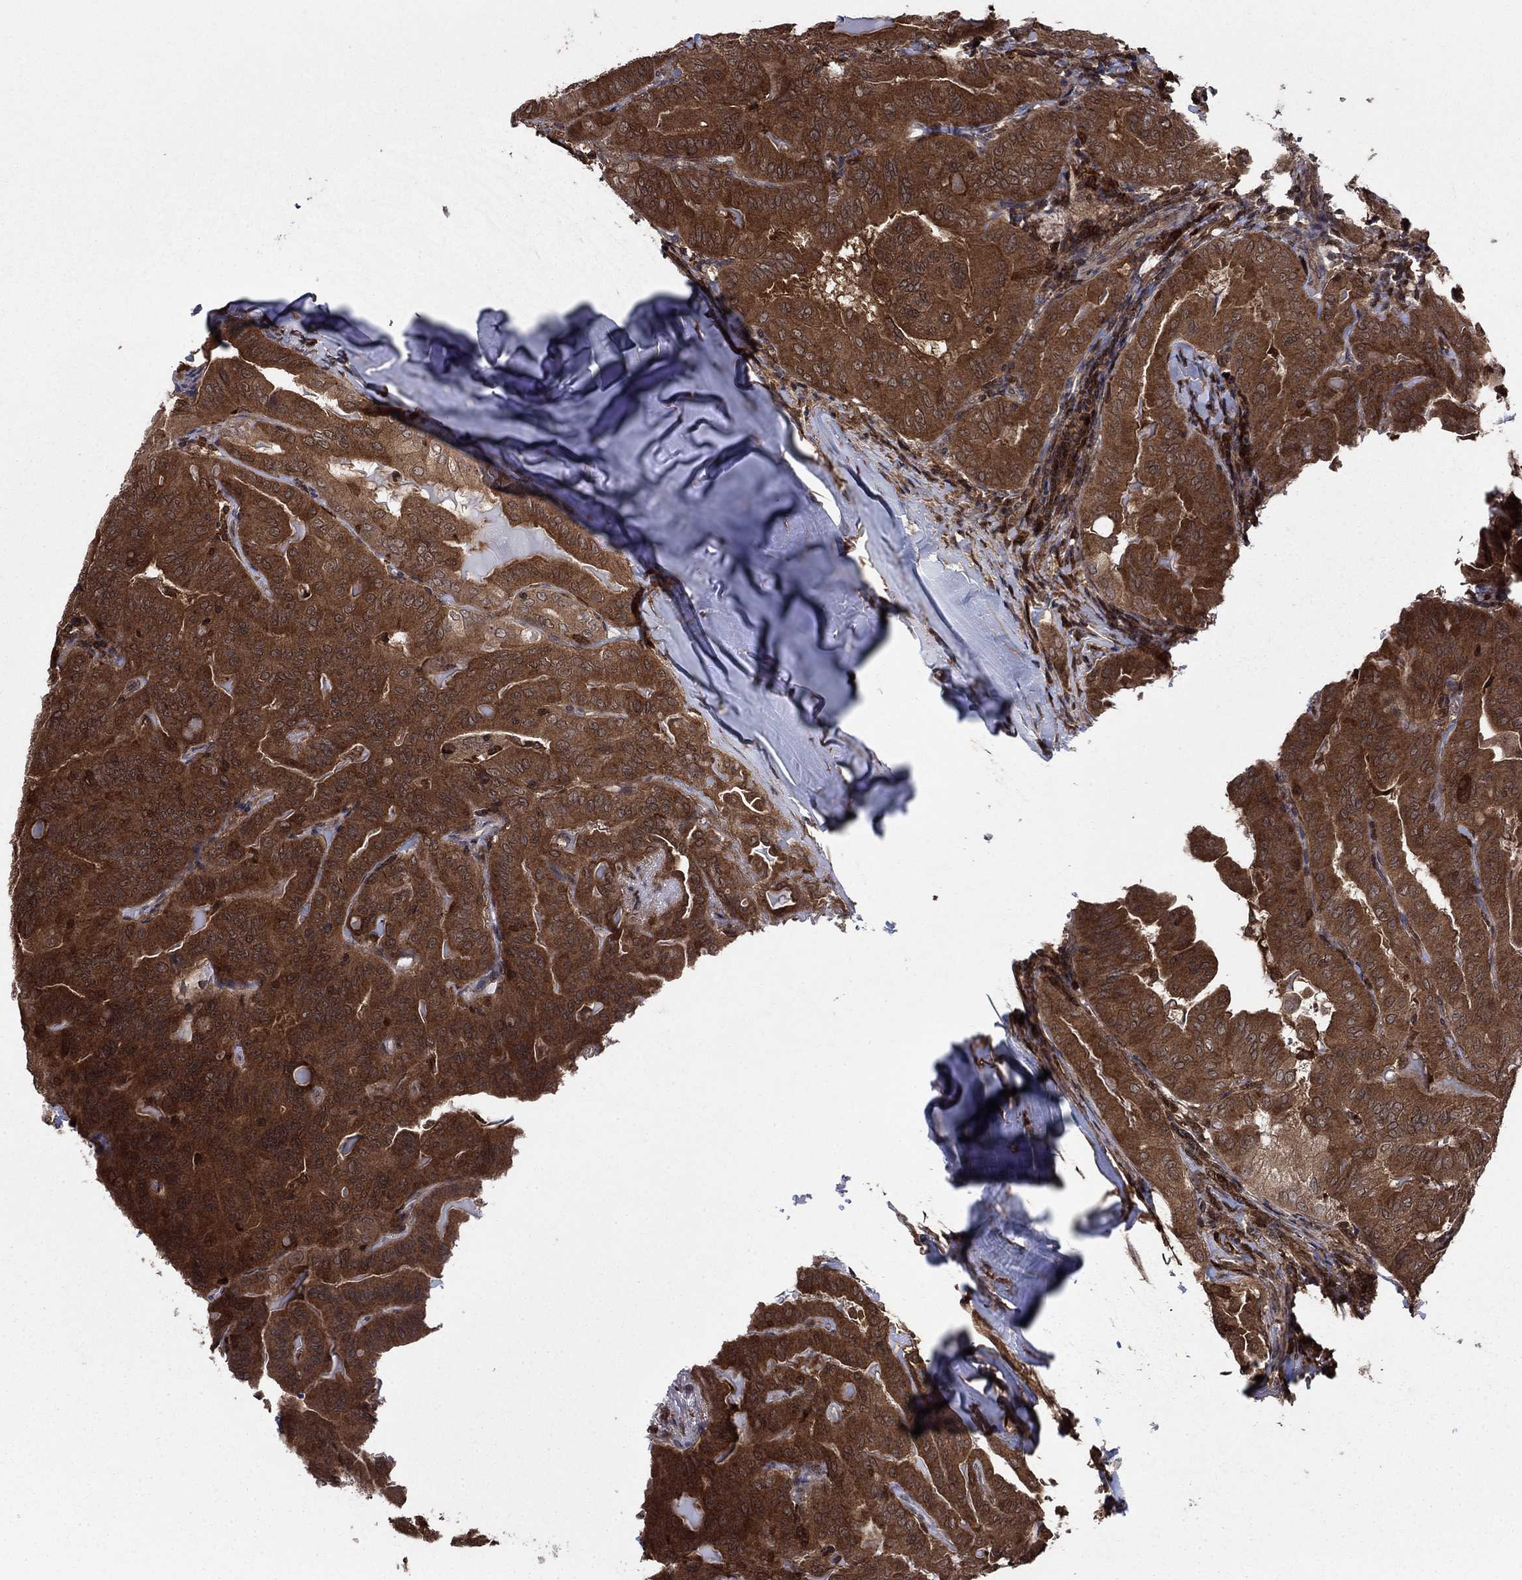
{"staining": {"intensity": "strong", "quantity": ">75%", "location": "cytoplasmic/membranous"}, "tissue": "thyroid cancer", "cell_type": "Tumor cells", "image_type": "cancer", "snomed": [{"axis": "morphology", "description": "Papillary adenocarcinoma, NOS"}, {"axis": "topography", "description": "Thyroid gland"}], "caption": "Protein expression analysis of papillary adenocarcinoma (thyroid) demonstrates strong cytoplasmic/membranous expression in approximately >75% of tumor cells.", "gene": "CACYBP", "patient": {"sex": "female", "age": 68}}